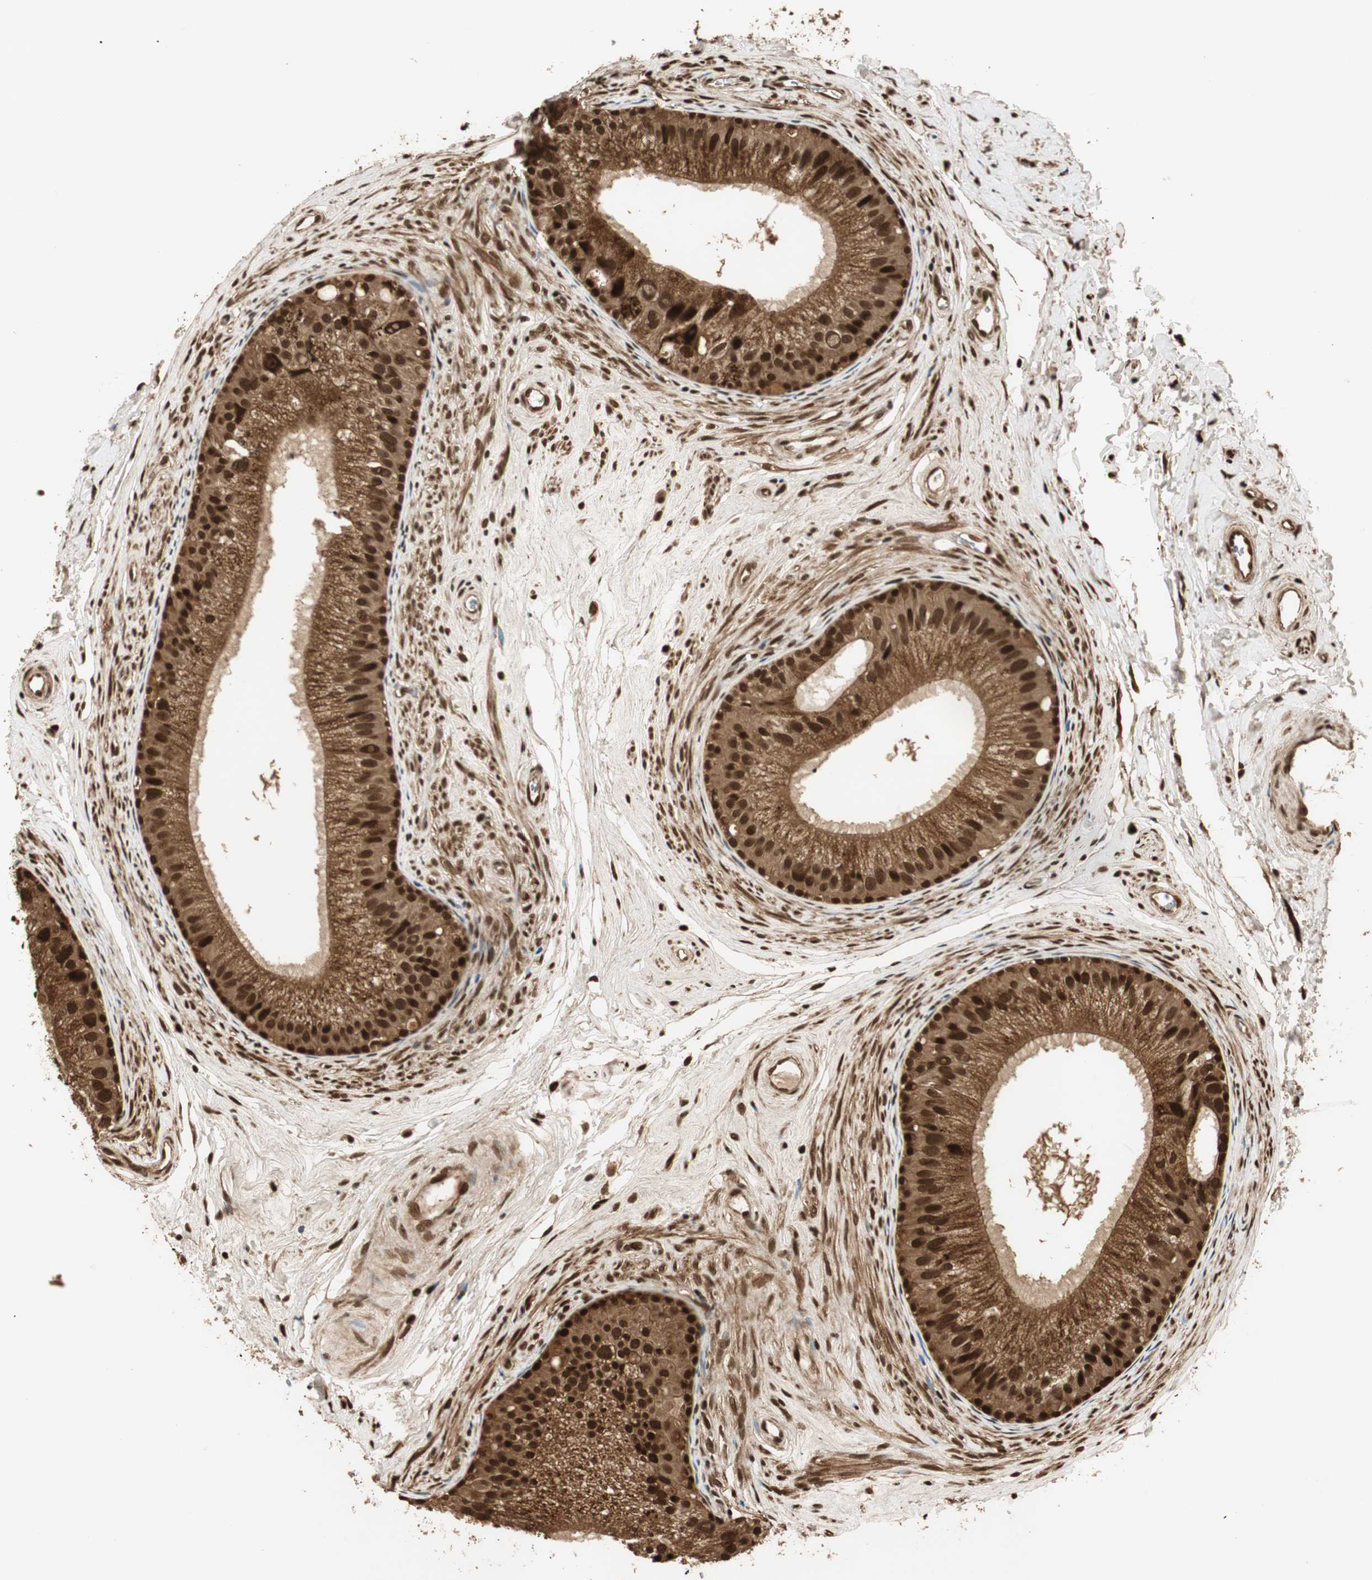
{"staining": {"intensity": "strong", "quantity": ">75%", "location": "cytoplasmic/membranous,nuclear"}, "tissue": "epididymis", "cell_type": "Glandular cells", "image_type": "normal", "snomed": [{"axis": "morphology", "description": "Normal tissue, NOS"}, {"axis": "topography", "description": "Epididymis"}], "caption": "Immunohistochemistry (IHC) (DAB) staining of benign human epididymis exhibits strong cytoplasmic/membranous,nuclear protein expression in approximately >75% of glandular cells. Using DAB (brown) and hematoxylin (blue) stains, captured at high magnification using brightfield microscopy.", "gene": "RPA3", "patient": {"sex": "male", "age": 56}}